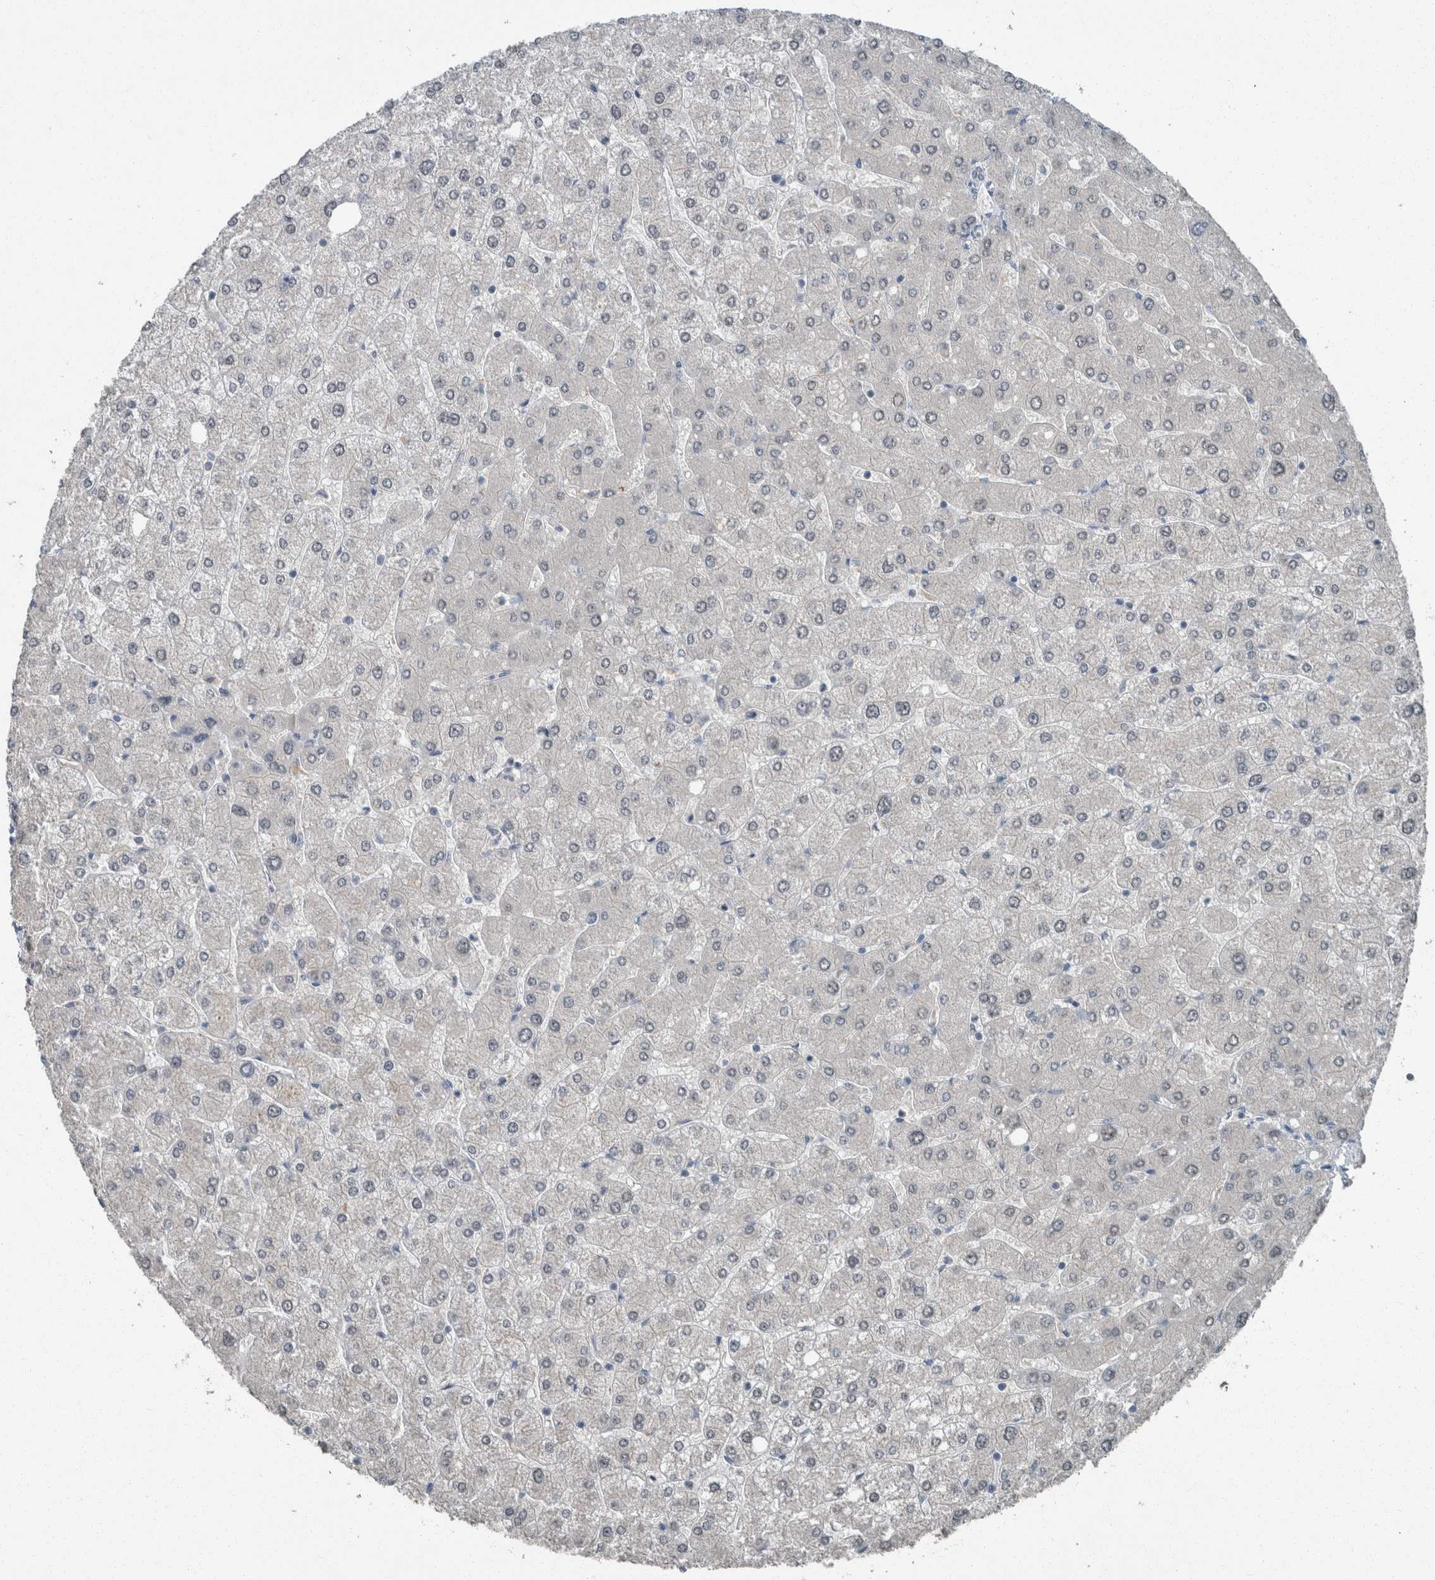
{"staining": {"intensity": "negative", "quantity": "none", "location": "none"}, "tissue": "liver", "cell_type": "Cholangiocytes", "image_type": "normal", "snomed": [{"axis": "morphology", "description": "Normal tissue, NOS"}, {"axis": "topography", "description": "Liver"}], "caption": "Cholangiocytes are negative for protein expression in normal human liver. (Brightfield microscopy of DAB (3,3'-diaminobenzidine) immunohistochemistry (IHC) at high magnification).", "gene": "KNTC1", "patient": {"sex": "male", "age": 55}}